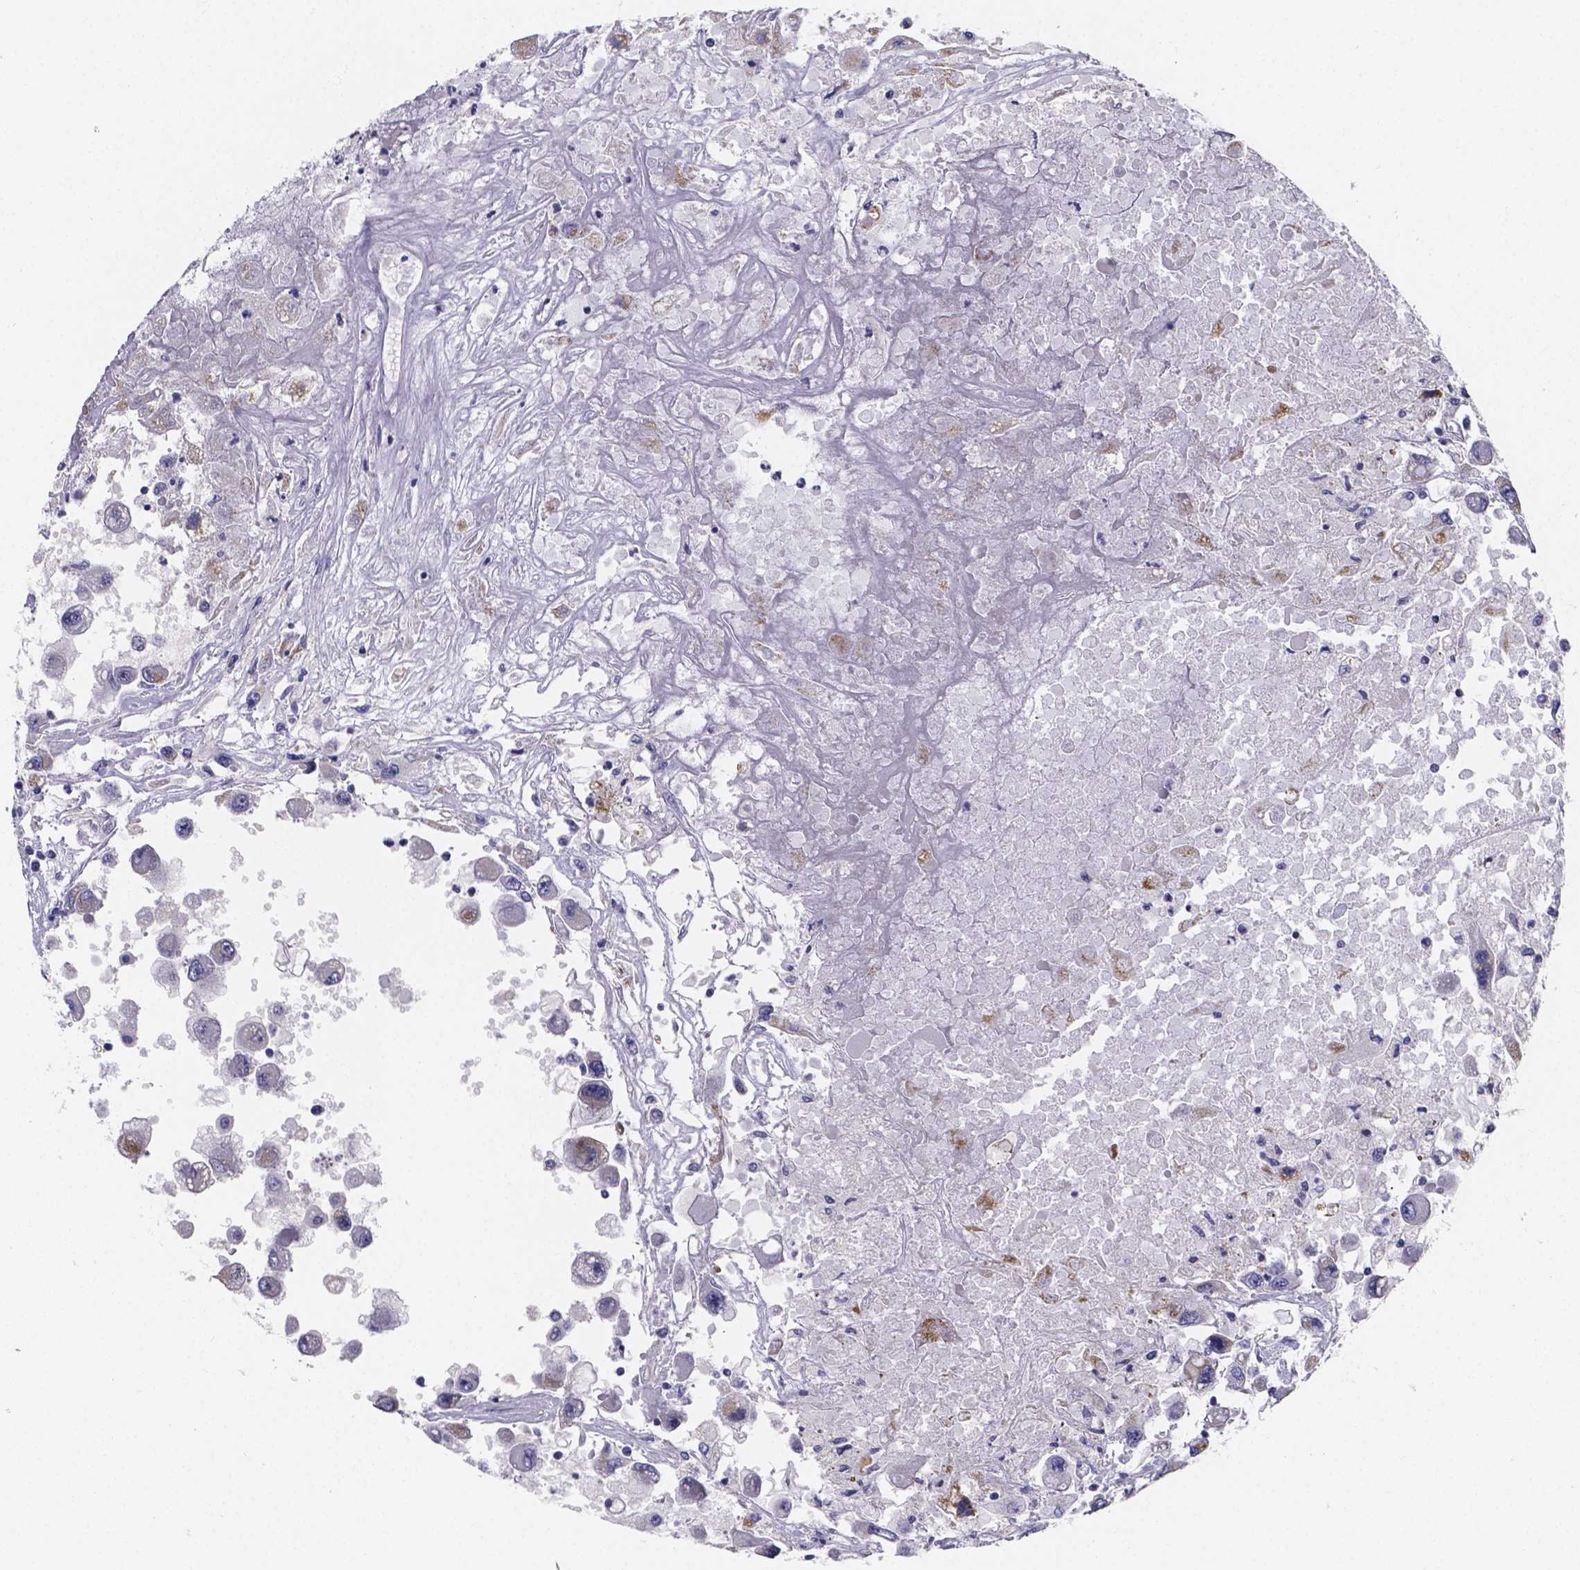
{"staining": {"intensity": "moderate", "quantity": "<25%", "location": "cytoplasmic/membranous"}, "tissue": "renal cancer", "cell_type": "Tumor cells", "image_type": "cancer", "snomed": [{"axis": "morphology", "description": "Adenocarcinoma, NOS"}, {"axis": "topography", "description": "Kidney"}], "caption": "This image displays IHC staining of human renal cancer, with low moderate cytoplasmic/membranous positivity in approximately <25% of tumor cells.", "gene": "PAH", "patient": {"sex": "female", "age": 67}}